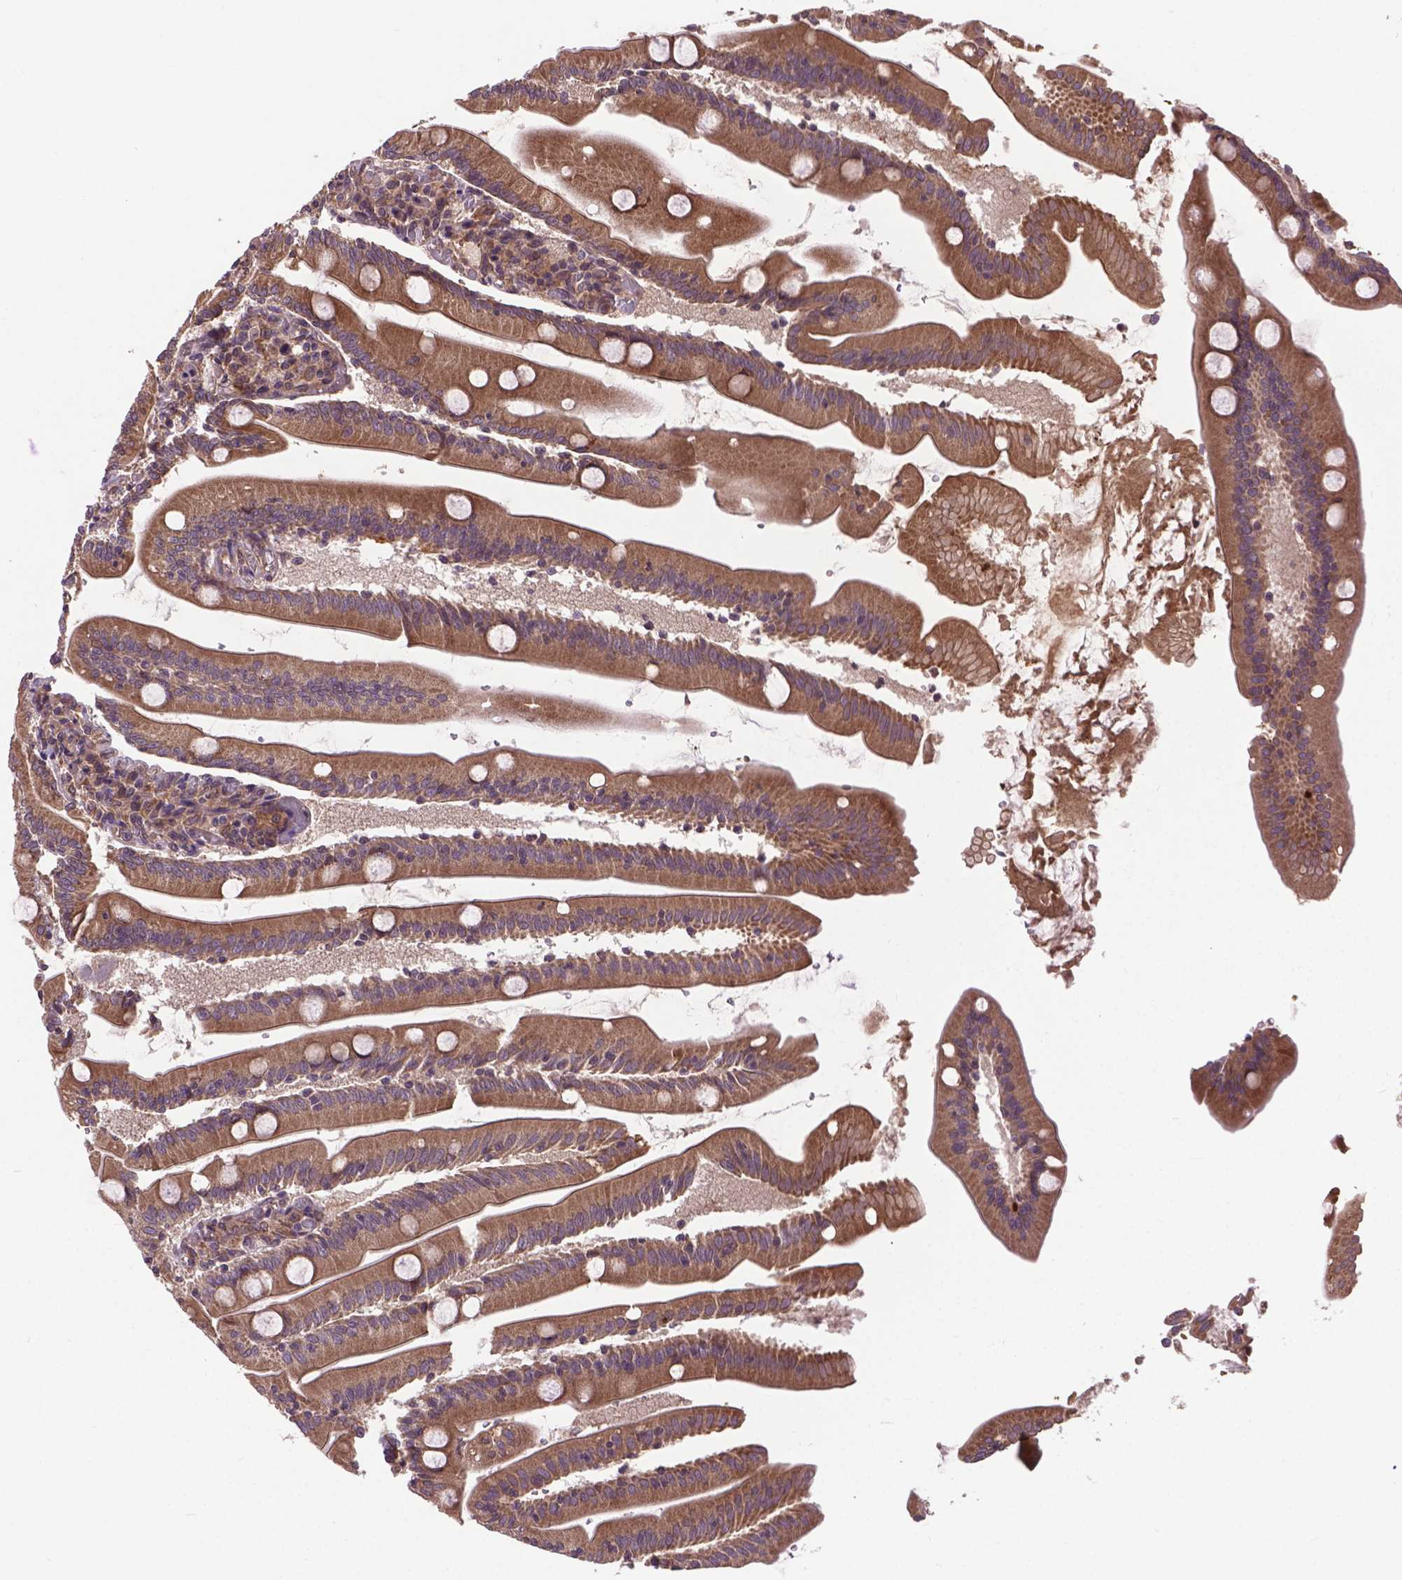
{"staining": {"intensity": "strong", "quantity": ">75%", "location": "cytoplasmic/membranous"}, "tissue": "small intestine", "cell_type": "Glandular cells", "image_type": "normal", "snomed": [{"axis": "morphology", "description": "Normal tissue, NOS"}, {"axis": "topography", "description": "Small intestine"}], "caption": "Glandular cells reveal high levels of strong cytoplasmic/membranous expression in approximately >75% of cells in benign small intestine. Using DAB (3,3'-diaminobenzidine) (brown) and hematoxylin (blue) stains, captured at high magnification using brightfield microscopy.", "gene": "ZNF616", "patient": {"sex": "male", "age": 37}}